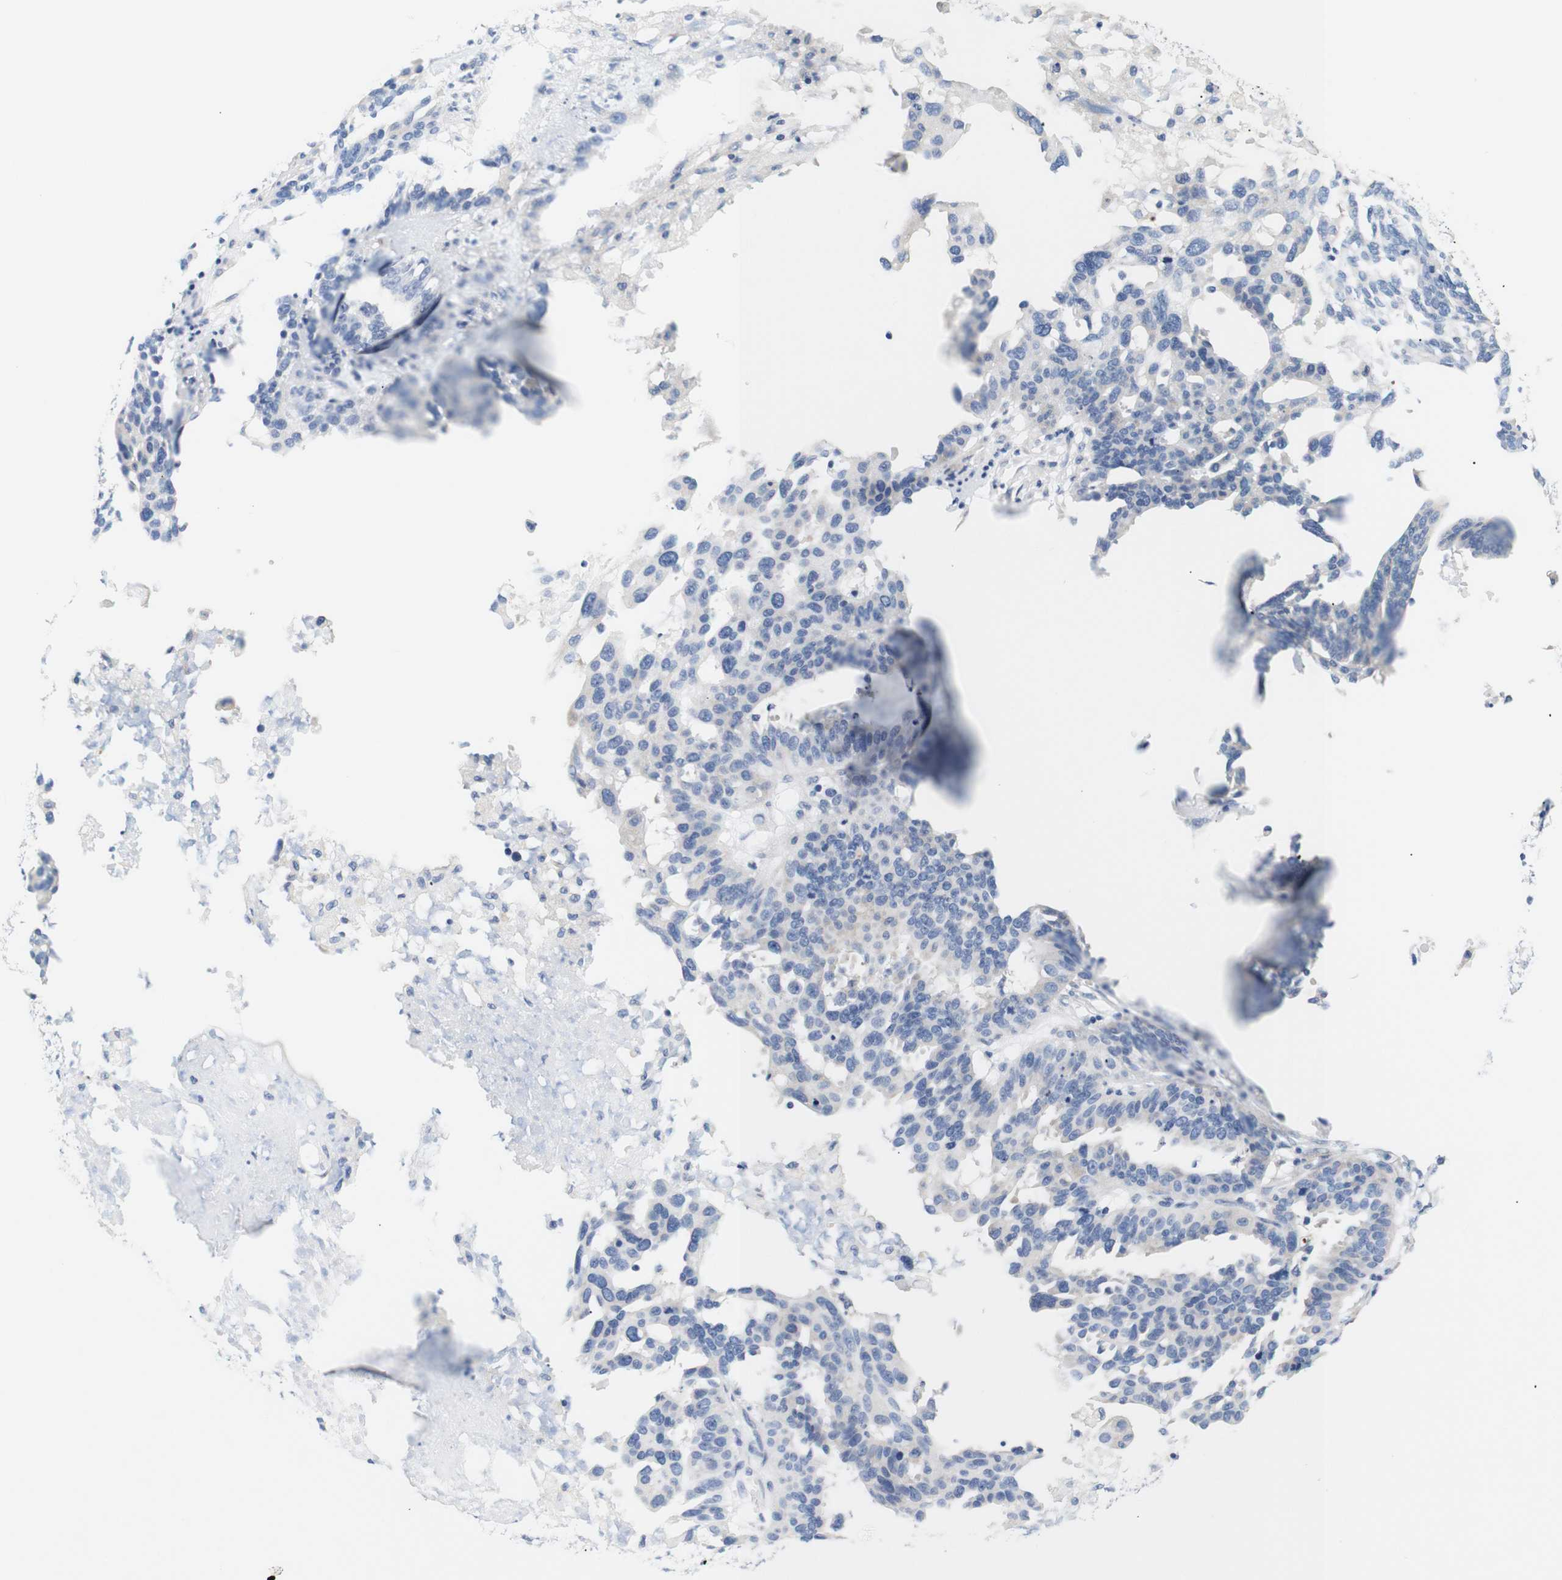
{"staining": {"intensity": "negative", "quantity": "none", "location": "none"}, "tissue": "ovarian cancer", "cell_type": "Tumor cells", "image_type": "cancer", "snomed": [{"axis": "morphology", "description": "Cystadenocarcinoma, serous, NOS"}, {"axis": "topography", "description": "Ovary"}], "caption": "Human ovarian cancer stained for a protein using immunohistochemistry reveals no expression in tumor cells.", "gene": "TRIM5", "patient": {"sex": "female", "age": 59}}